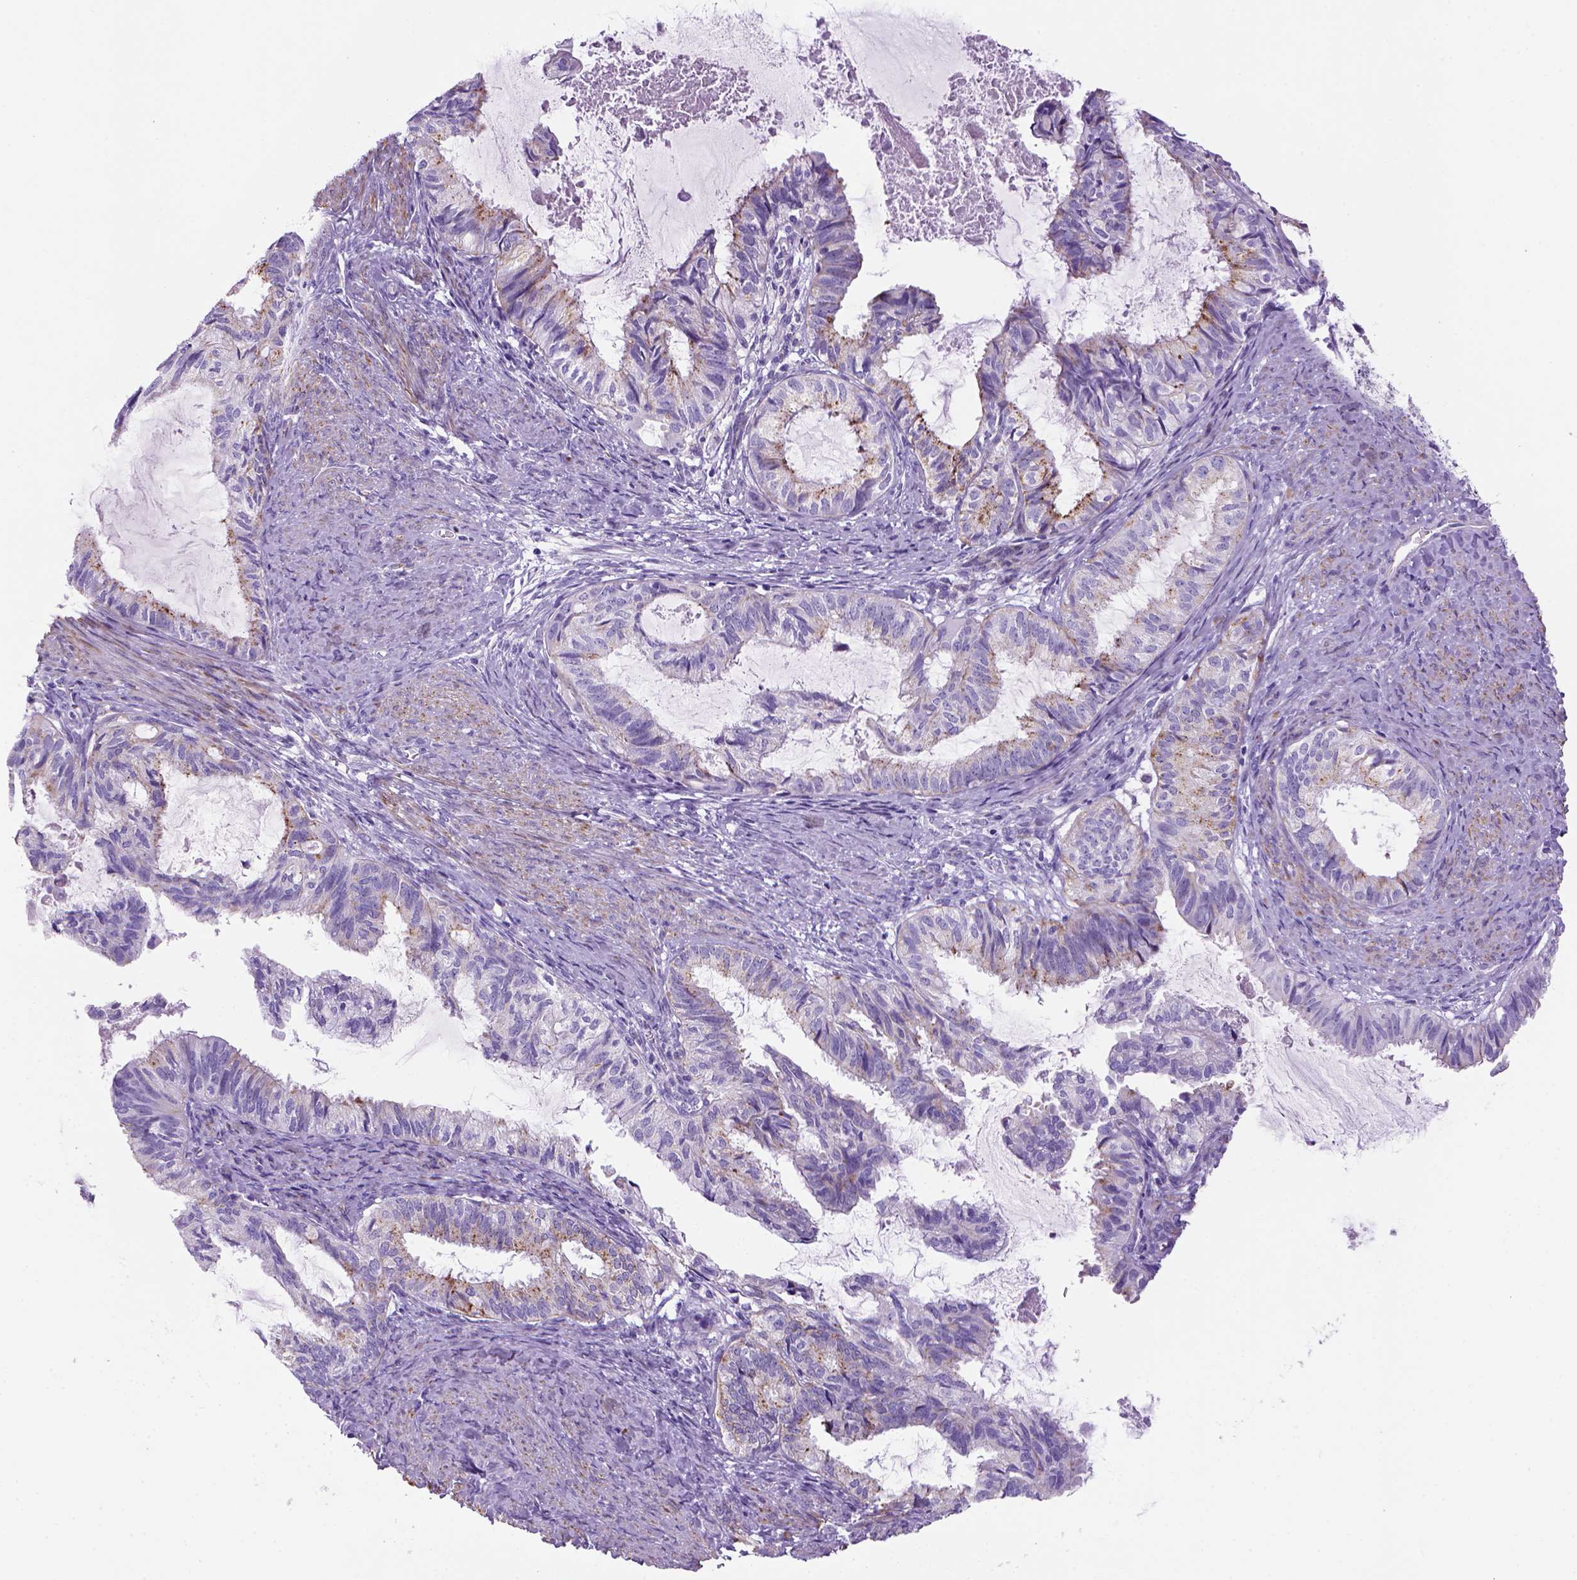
{"staining": {"intensity": "negative", "quantity": "none", "location": "none"}, "tissue": "endometrial cancer", "cell_type": "Tumor cells", "image_type": "cancer", "snomed": [{"axis": "morphology", "description": "Adenocarcinoma, NOS"}, {"axis": "topography", "description": "Endometrium"}], "caption": "Protein analysis of adenocarcinoma (endometrial) reveals no significant positivity in tumor cells.", "gene": "ARHGEF33", "patient": {"sex": "female", "age": 86}}